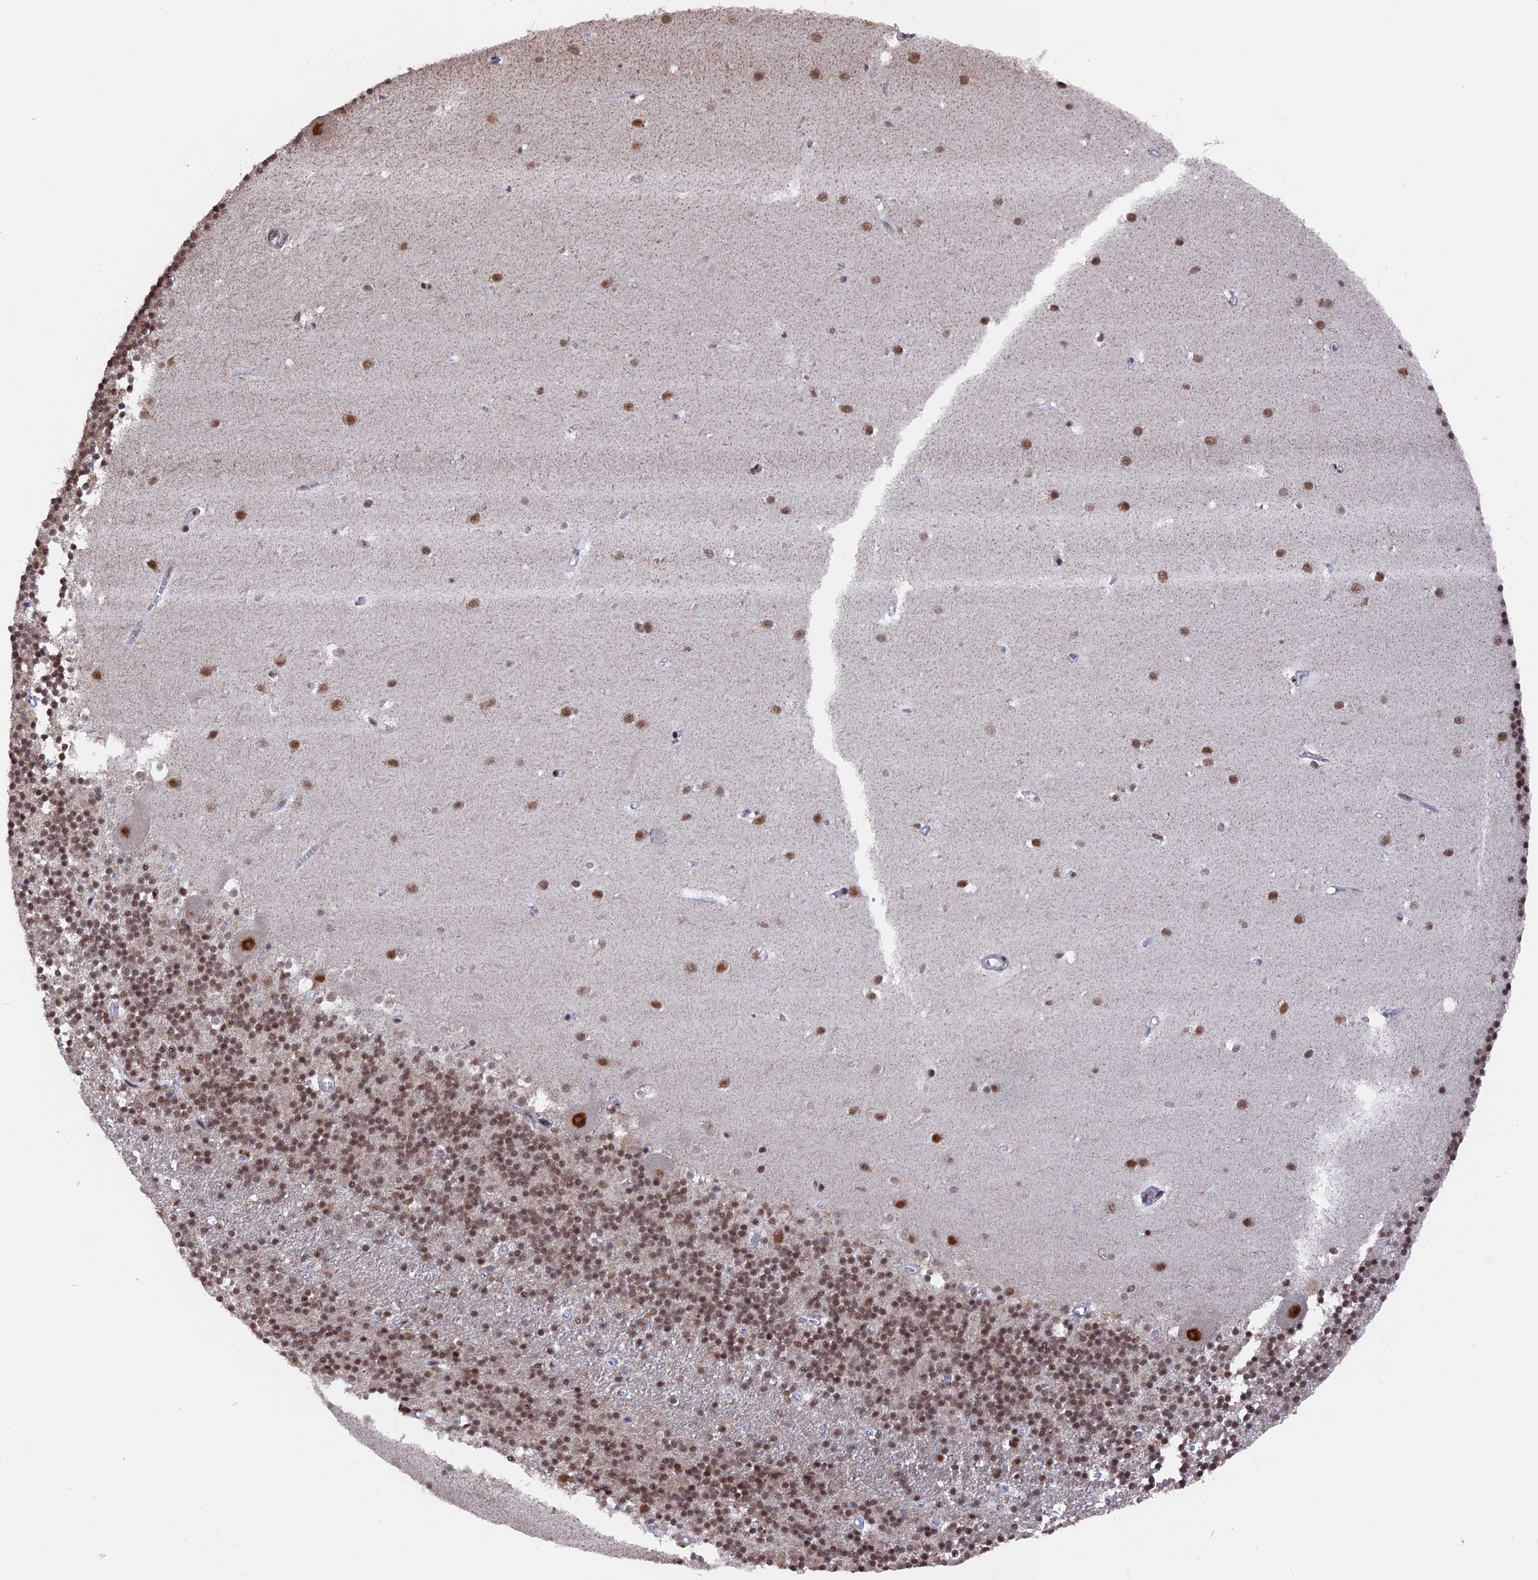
{"staining": {"intensity": "moderate", "quantity": ">75%", "location": "cytoplasmic/membranous,nuclear"}, "tissue": "cerebellum", "cell_type": "Cells in granular layer", "image_type": "normal", "snomed": [{"axis": "morphology", "description": "Normal tissue, NOS"}, {"axis": "topography", "description": "Cerebellum"}], "caption": "Immunohistochemistry (IHC) of benign human cerebellum displays medium levels of moderate cytoplasmic/membranous,nuclear expression in approximately >75% of cells in granular layer. (IHC, brightfield microscopy, high magnification).", "gene": "SF3A2", "patient": {"sex": "male", "age": 54}}